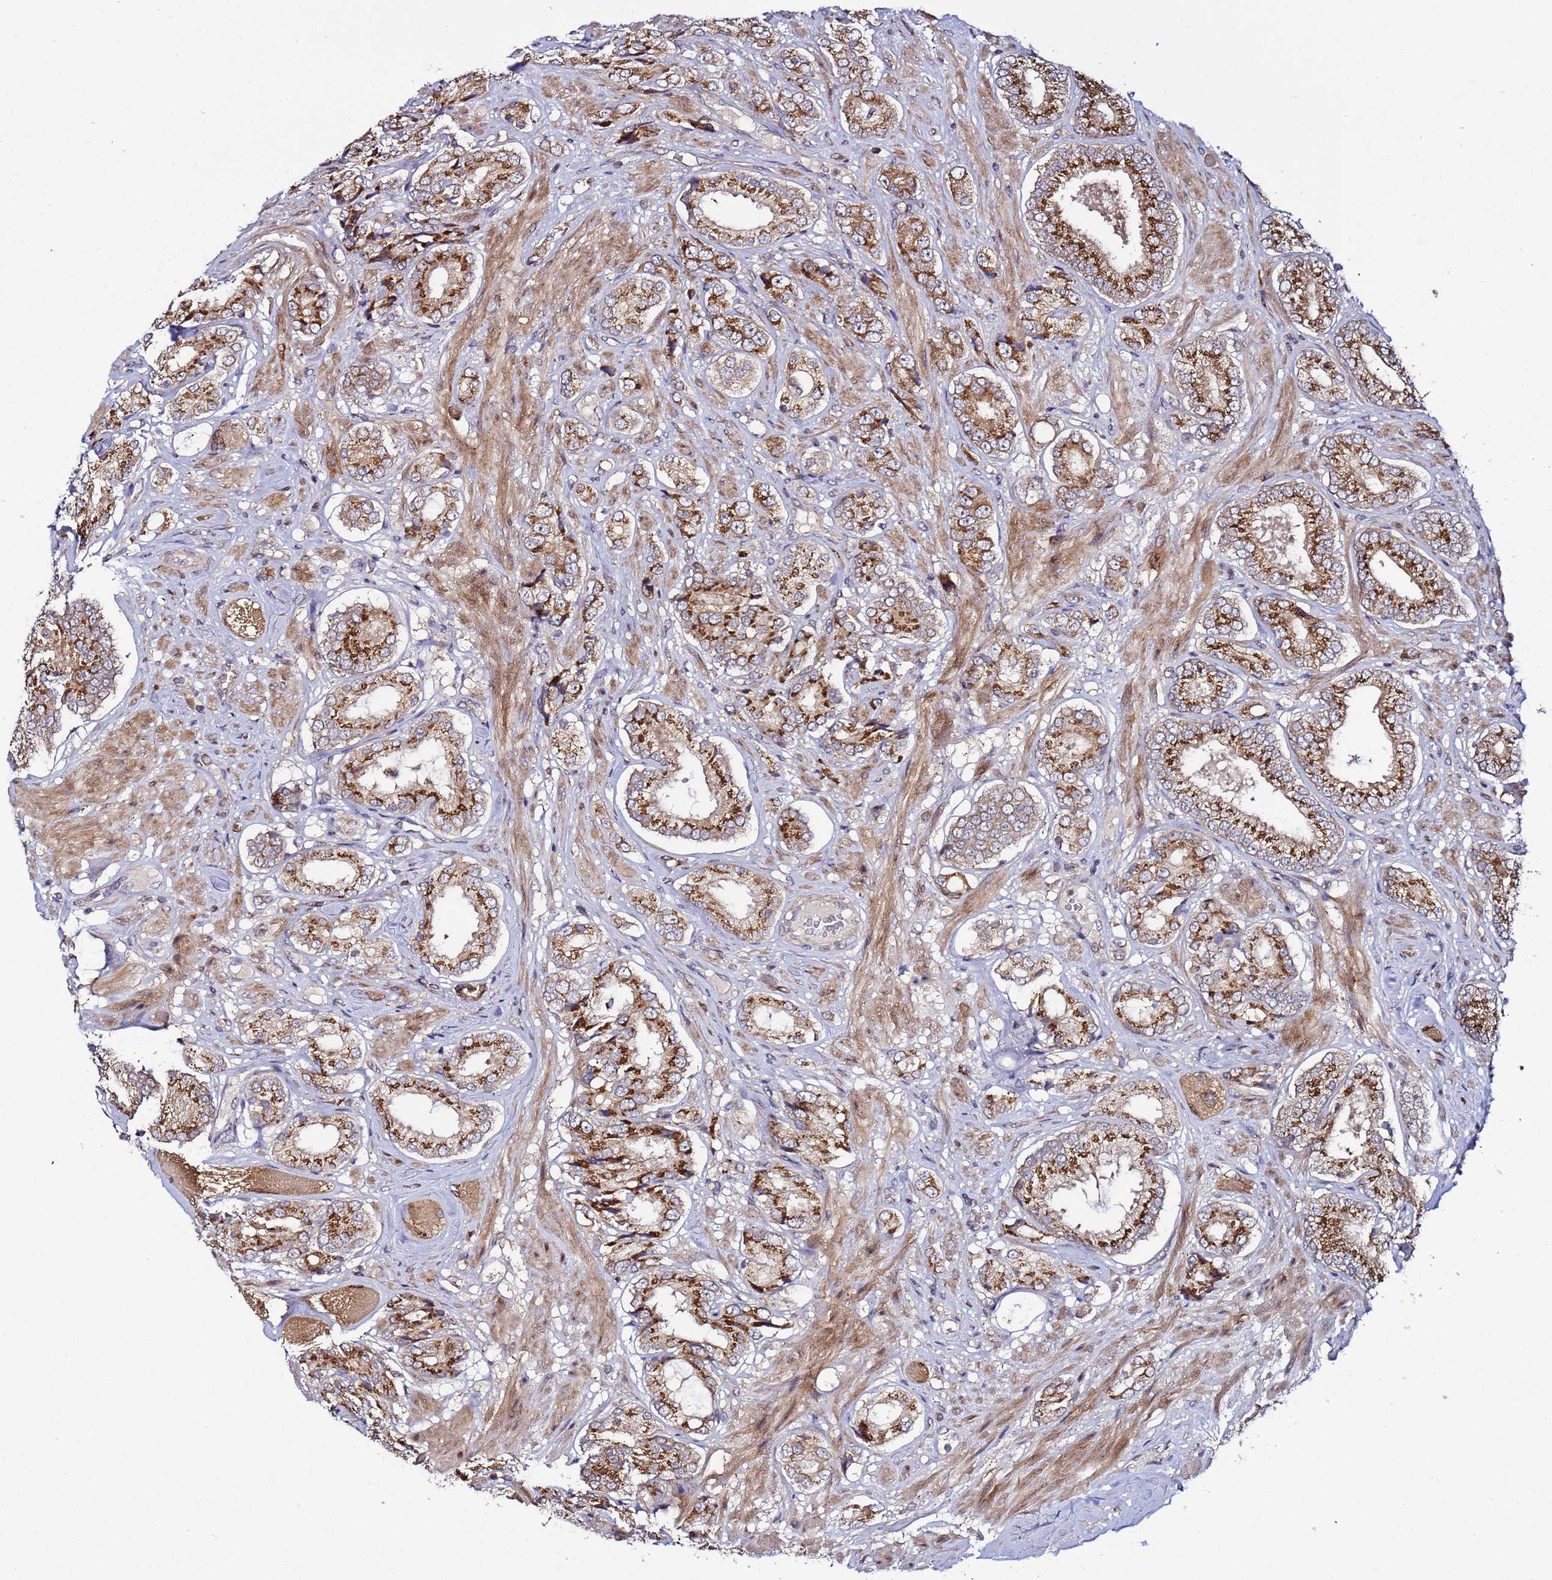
{"staining": {"intensity": "strong", "quantity": ">75%", "location": "cytoplasmic/membranous"}, "tissue": "prostate cancer", "cell_type": "Tumor cells", "image_type": "cancer", "snomed": [{"axis": "morphology", "description": "Adenocarcinoma, High grade"}, {"axis": "topography", "description": "Prostate and seminal vesicle, NOS"}], "caption": "Protein staining demonstrates strong cytoplasmic/membranous staining in about >75% of tumor cells in prostate high-grade adenocarcinoma.", "gene": "TMEM176B", "patient": {"sex": "male", "age": 64}}